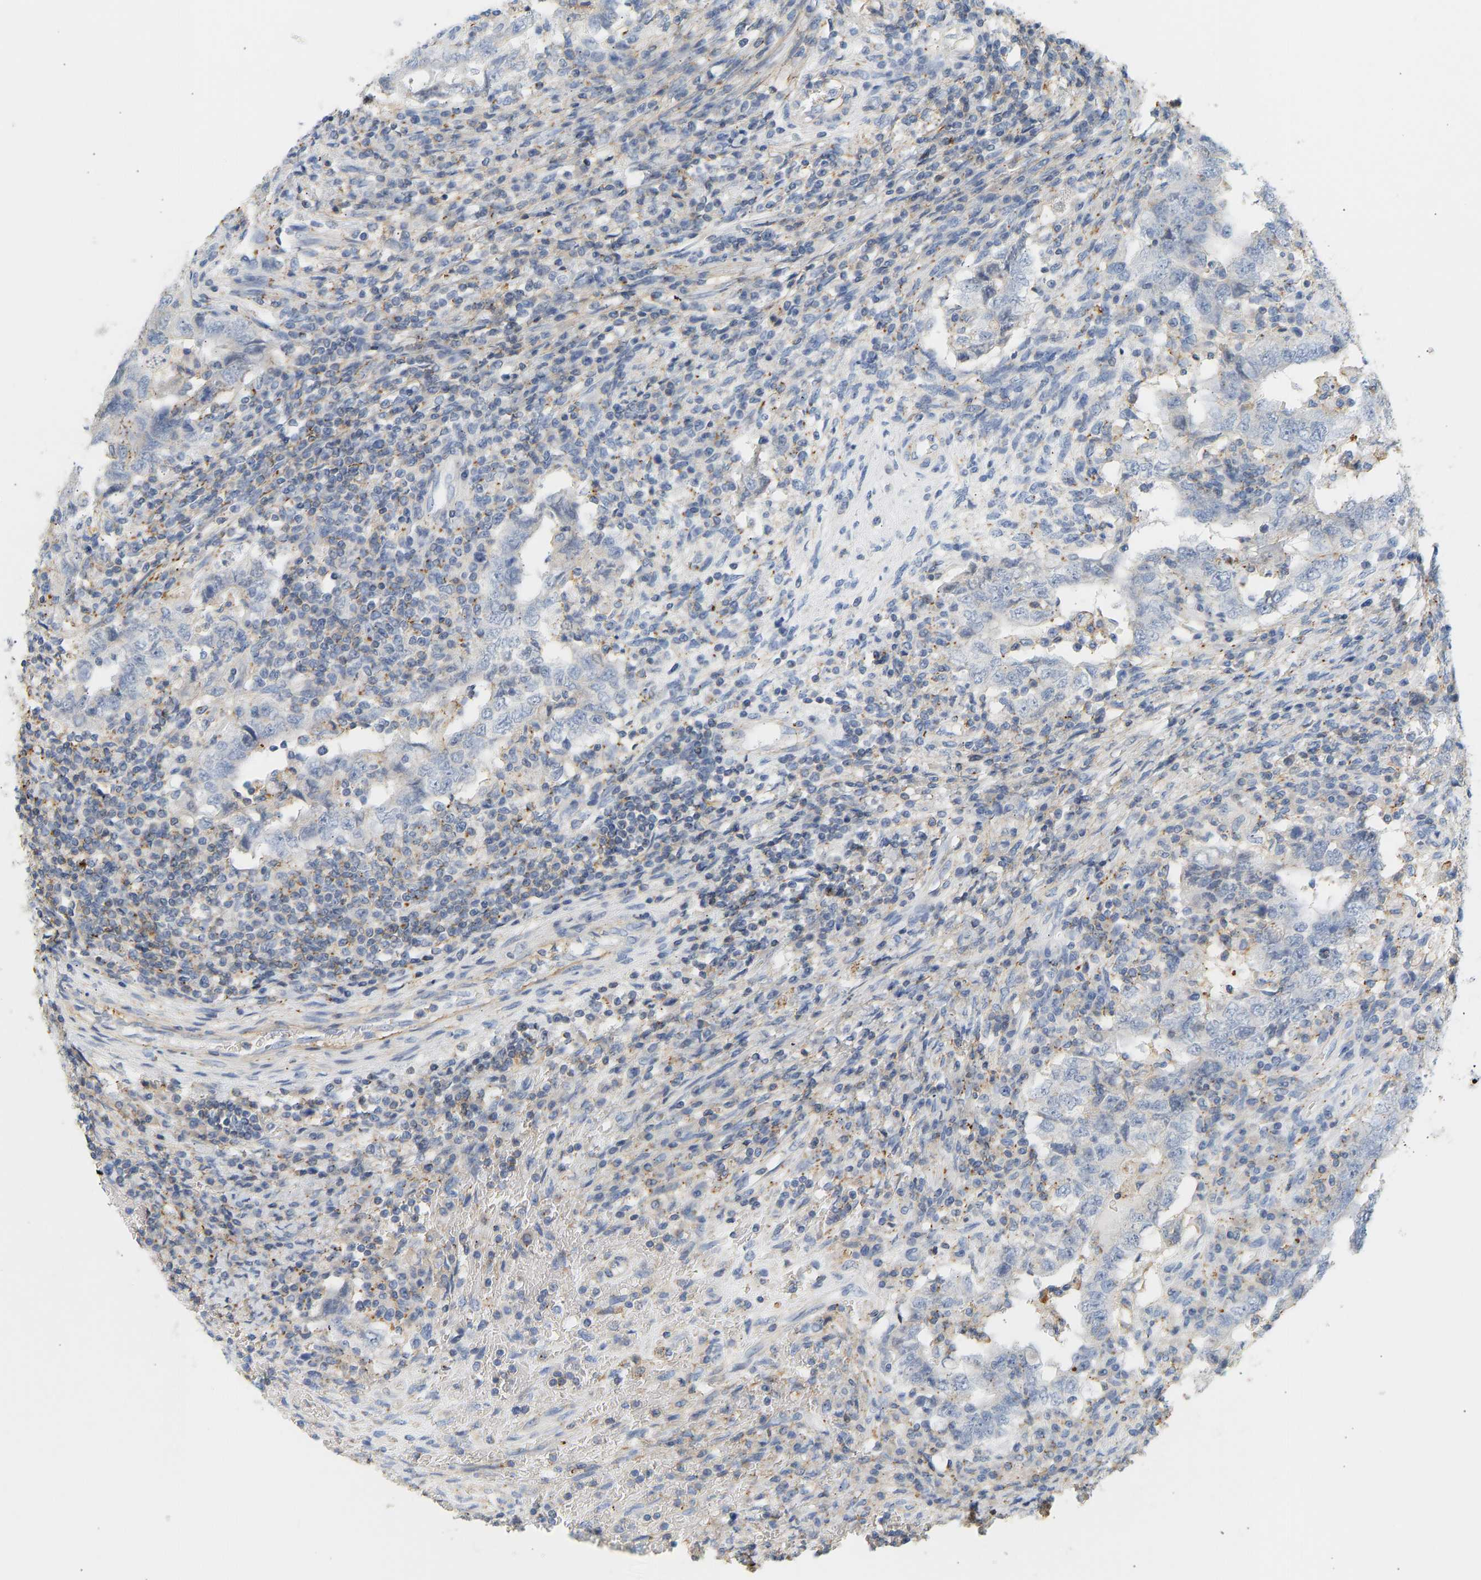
{"staining": {"intensity": "negative", "quantity": "none", "location": "none"}, "tissue": "testis cancer", "cell_type": "Tumor cells", "image_type": "cancer", "snomed": [{"axis": "morphology", "description": "Carcinoma, Embryonal, NOS"}, {"axis": "topography", "description": "Testis"}], "caption": "High power microscopy photomicrograph of an immunohistochemistry photomicrograph of testis cancer, revealing no significant staining in tumor cells.", "gene": "BVES", "patient": {"sex": "male", "age": 26}}